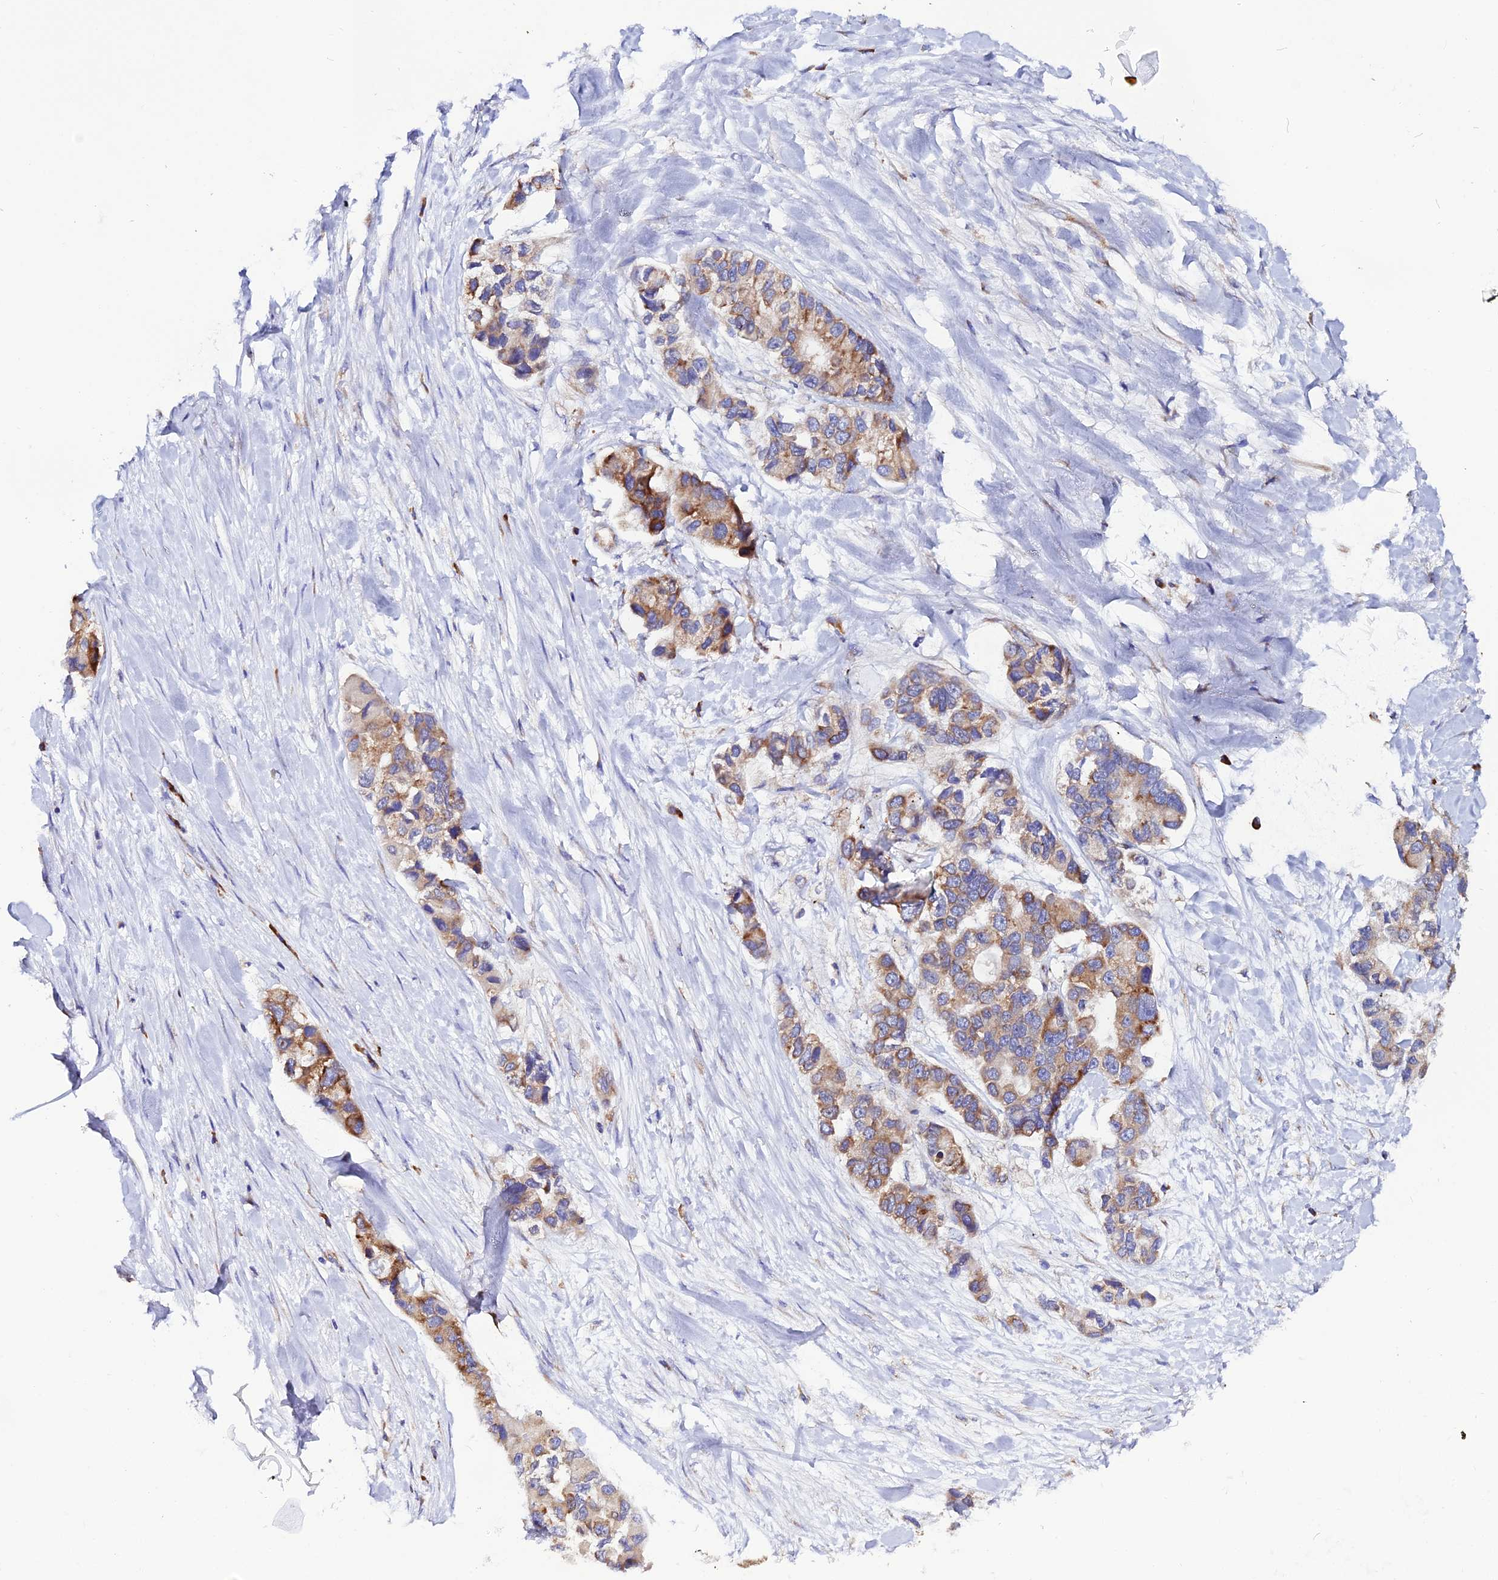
{"staining": {"intensity": "moderate", "quantity": ">75%", "location": "cytoplasmic/membranous"}, "tissue": "lung cancer", "cell_type": "Tumor cells", "image_type": "cancer", "snomed": [{"axis": "morphology", "description": "Adenocarcinoma, NOS"}, {"axis": "topography", "description": "Lung"}], "caption": "Lung cancer (adenocarcinoma) stained with a protein marker reveals moderate staining in tumor cells.", "gene": "EEF1G", "patient": {"sex": "female", "age": 54}}